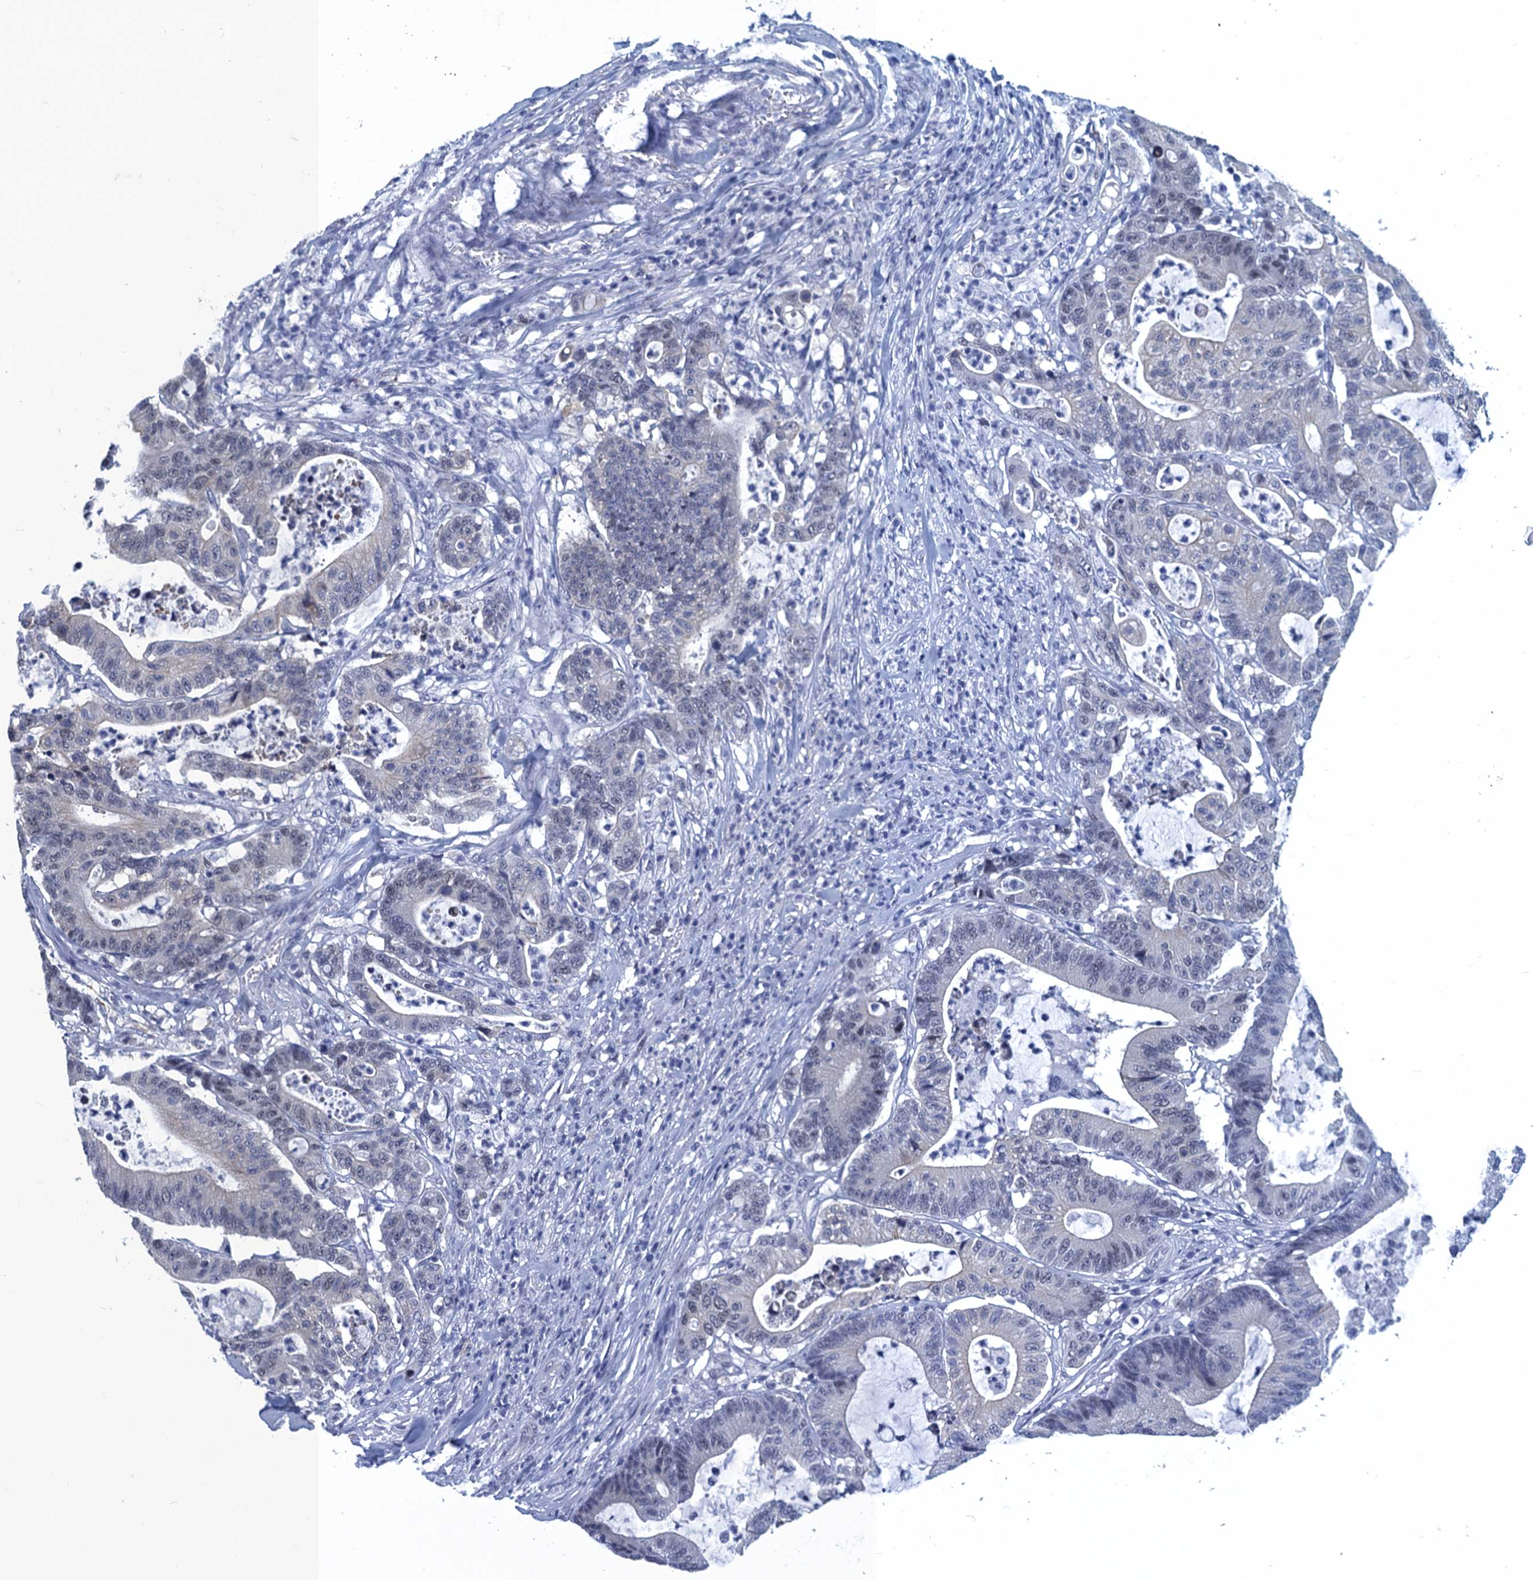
{"staining": {"intensity": "negative", "quantity": "none", "location": "none"}, "tissue": "colorectal cancer", "cell_type": "Tumor cells", "image_type": "cancer", "snomed": [{"axis": "morphology", "description": "Adenocarcinoma, NOS"}, {"axis": "topography", "description": "Colon"}], "caption": "The image reveals no staining of tumor cells in colorectal cancer (adenocarcinoma).", "gene": "GINS3", "patient": {"sex": "female", "age": 84}}